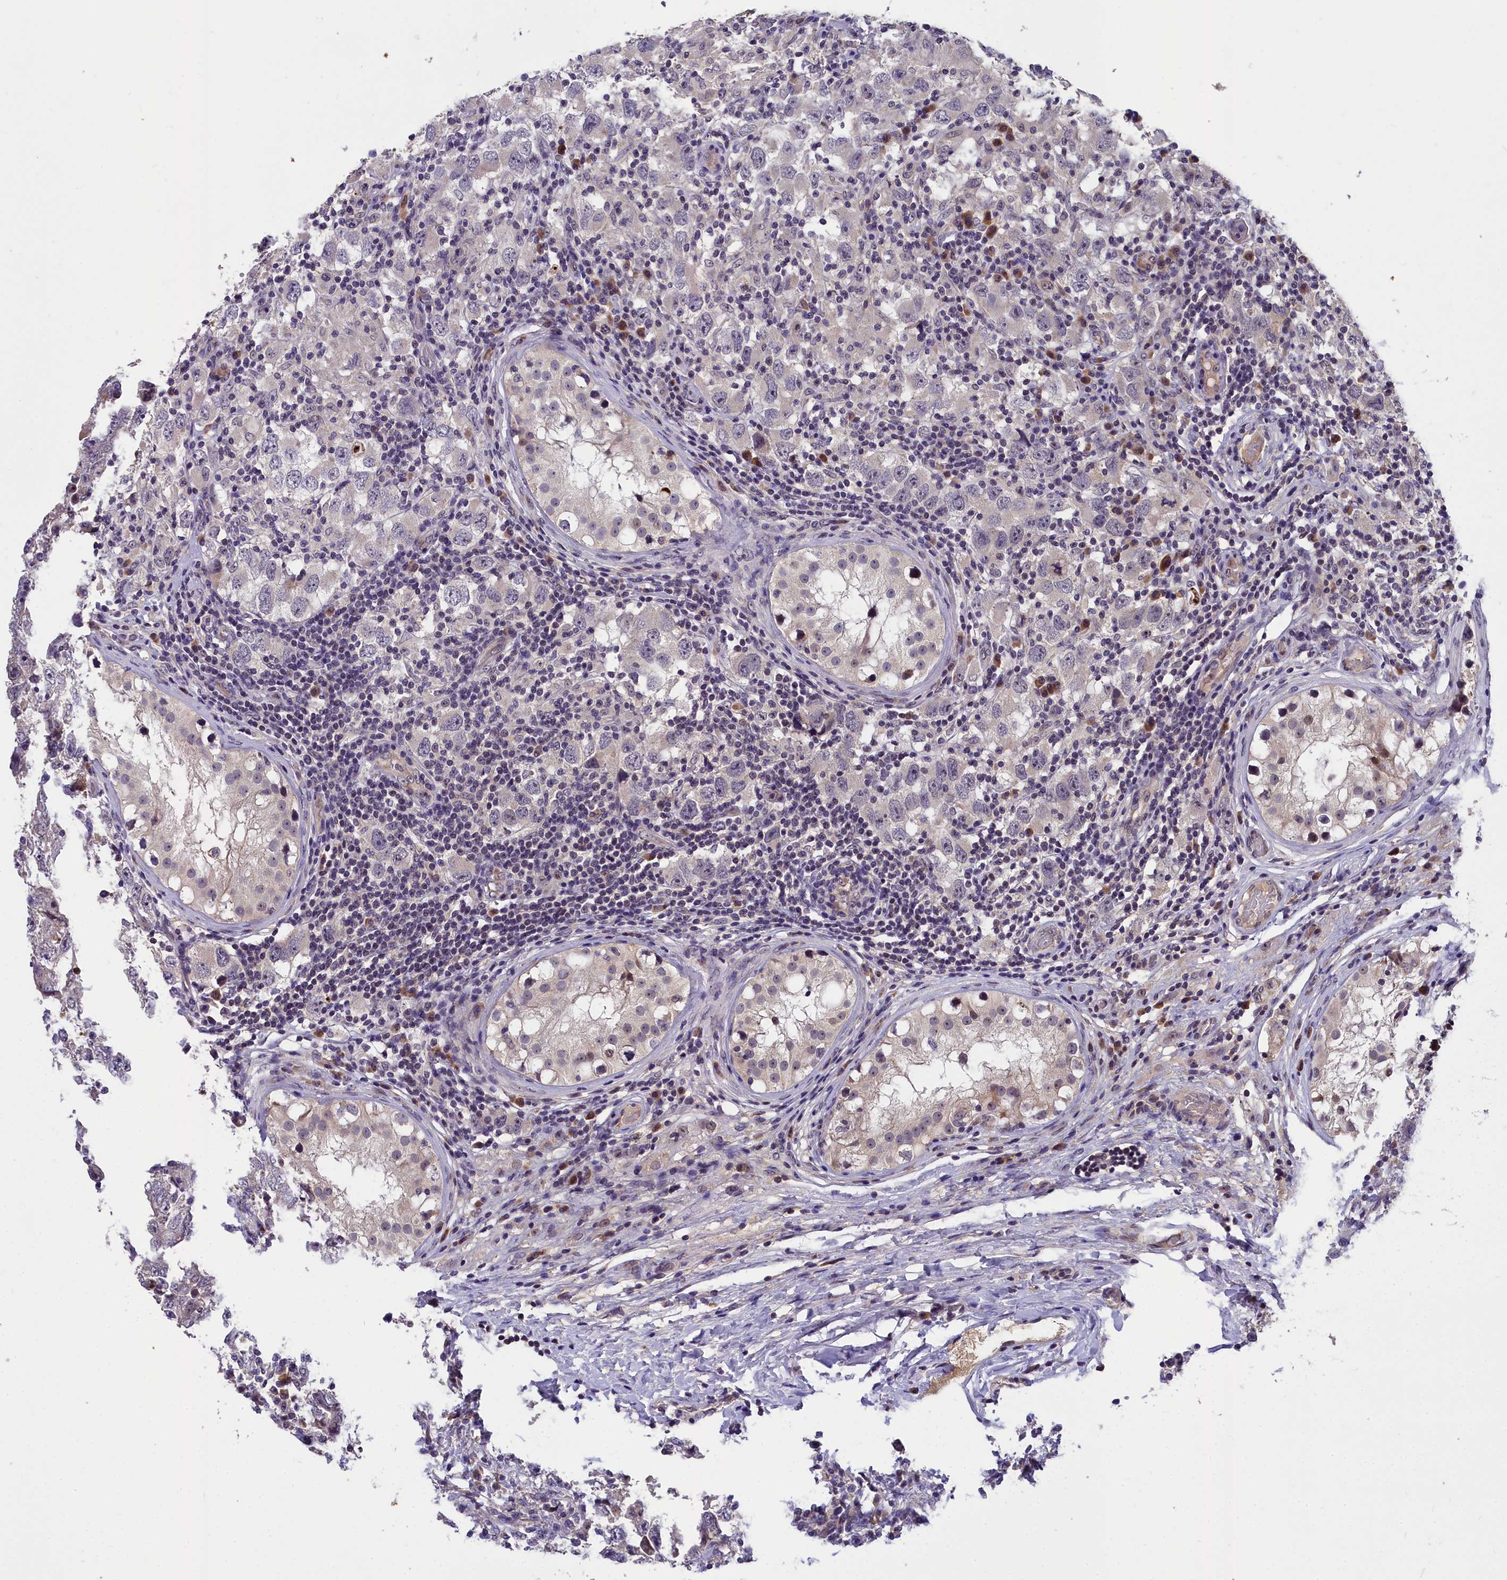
{"staining": {"intensity": "negative", "quantity": "none", "location": "none"}, "tissue": "testis cancer", "cell_type": "Tumor cells", "image_type": "cancer", "snomed": [{"axis": "morphology", "description": "Carcinoma, Embryonal, NOS"}, {"axis": "topography", "description": "Testis"}], "caption": "Tumor cells are negative for brown protein staining in testis cancer.", "gene": "ZNF333", "patient": {"sex": "male", "age": 21}}